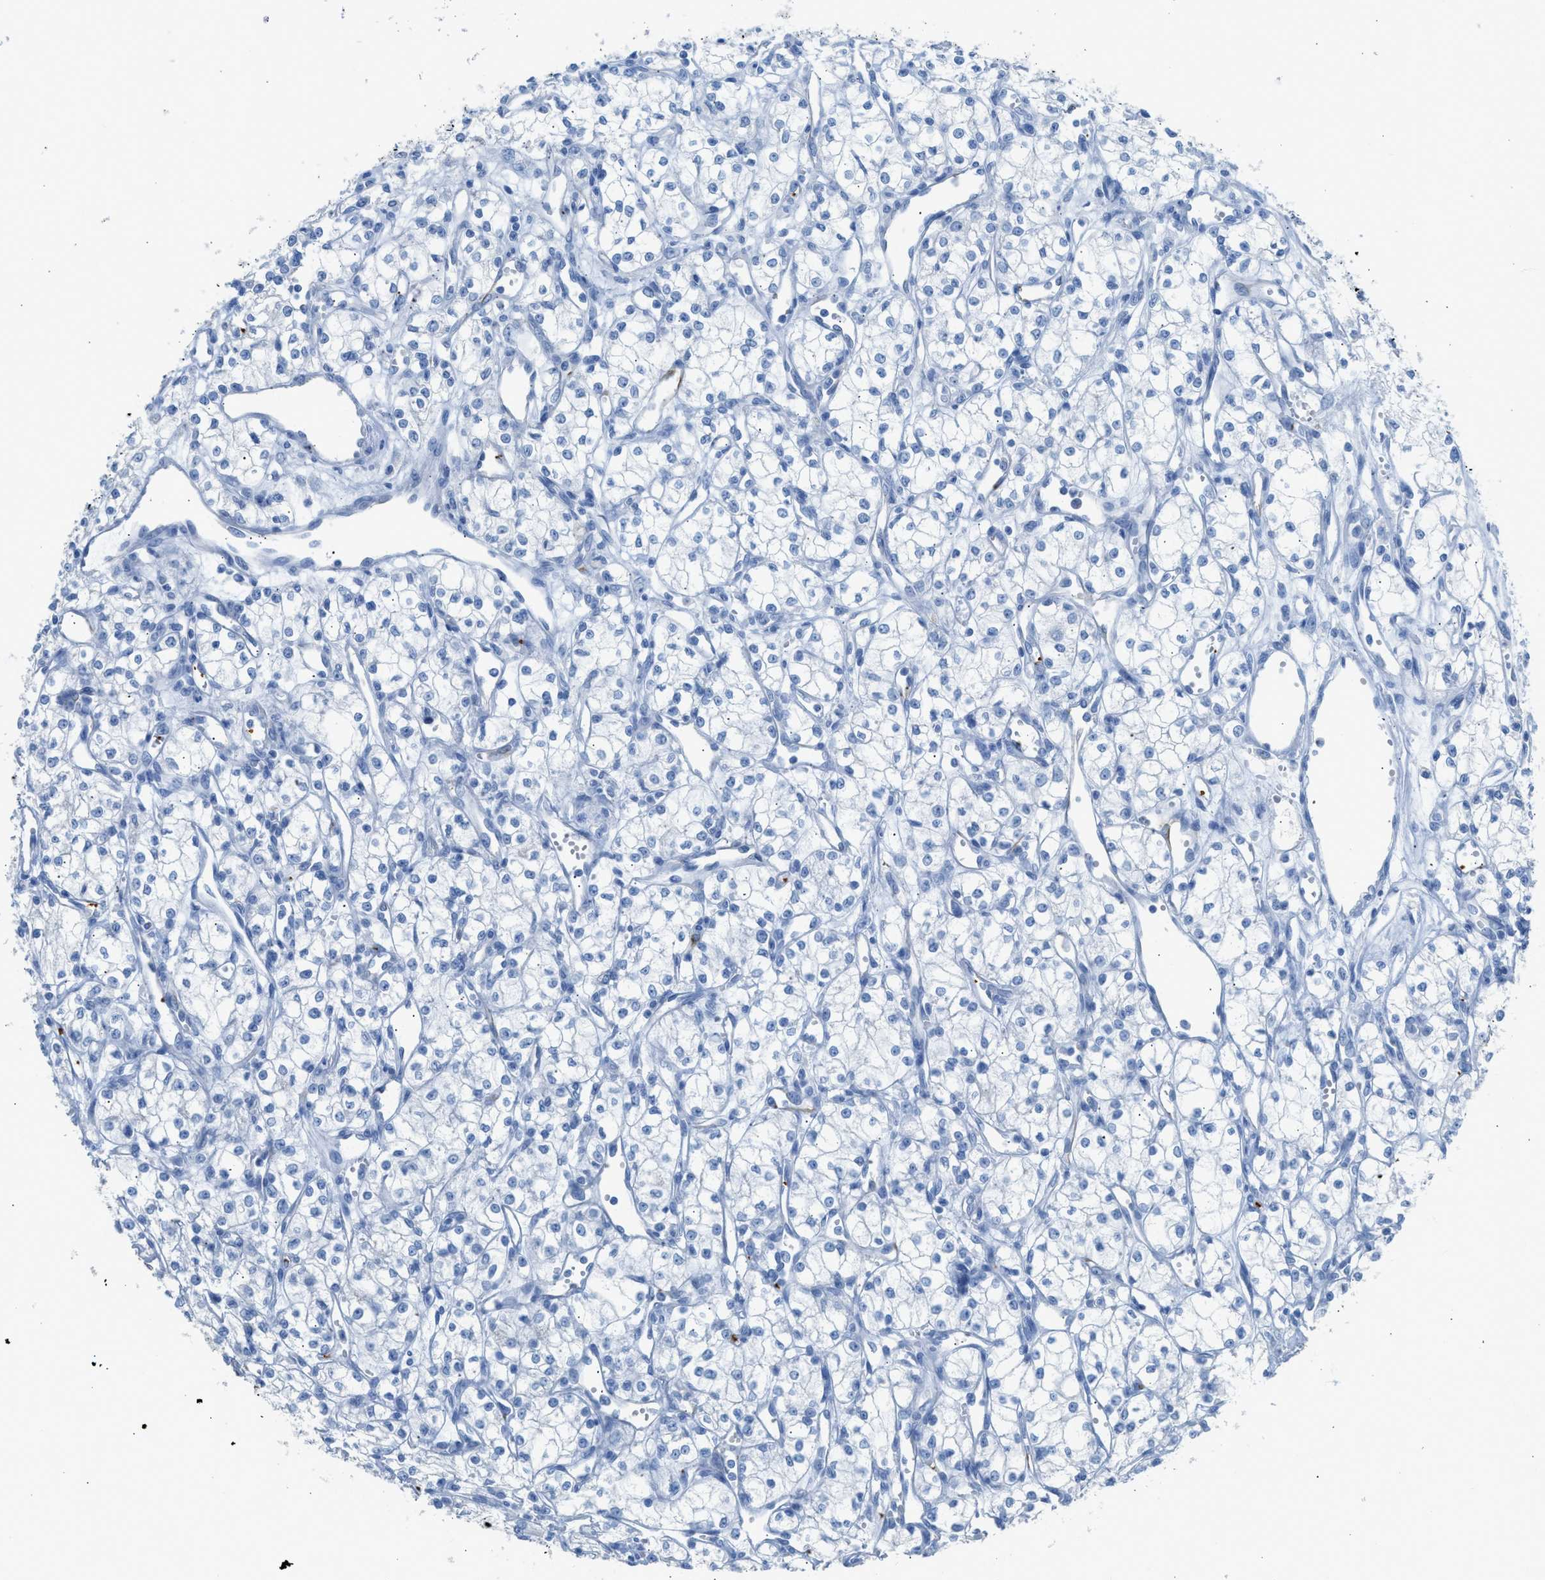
{"staining": {"intensity": "negative", "quantity": "none", "location": "none"}, "tissue": "renal cancer", "cell_type": "Tumor cells", "image_type": "cancer", "snomed": [{"axis": "morphology", "description": "Adenocarcinoma, NOS"}, {"axis": "topography", "description": "Kidney"}], "caption": "Tumor cells show no significant staining in renal adenocarcinoma.", "gene": "FAIM2", "patient": {"sex": "male", "age": 59}}